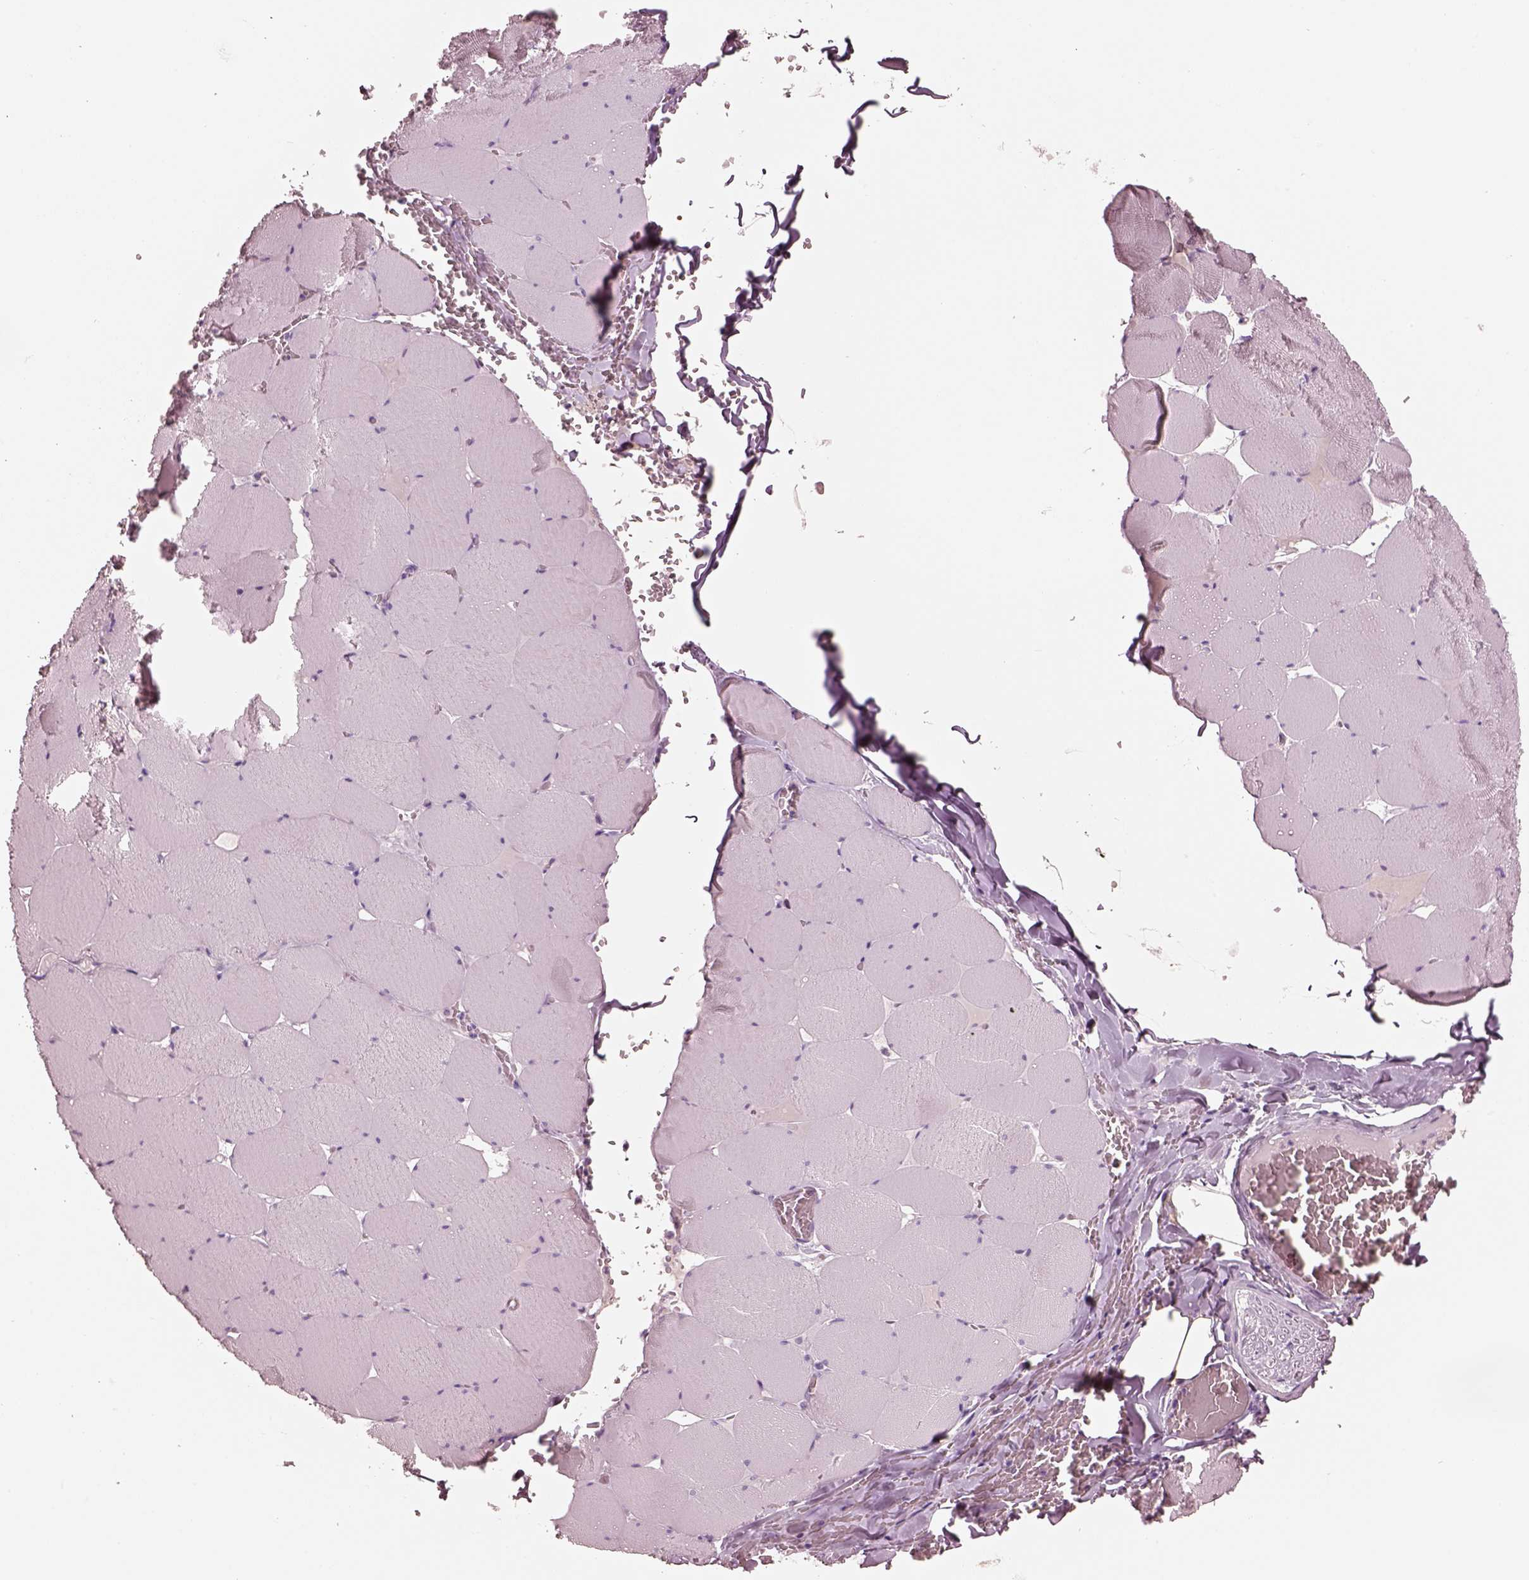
{"staining": {"intensity": "negative", "quantity": "none", "location": "none"}, "tissue": "skeletal muscle", "cell_type": "Myocytes", "image_type": "normal", "snomed": [{"axis": "morphology", "description": "Normal tissue, NOS"}, {"axis": "morphology", "description": "Malignant melanoma, Metastatic site"}, {"axis": "topography", "description": "Skeletal muscle"}], "caption": "DAB immunohistochemical staining of unremarkable skeletal muscle exhibits no significant staining in myocytes.", "gene": "ELSPBP1", "patient": {"sex": "male", "age": 50}}